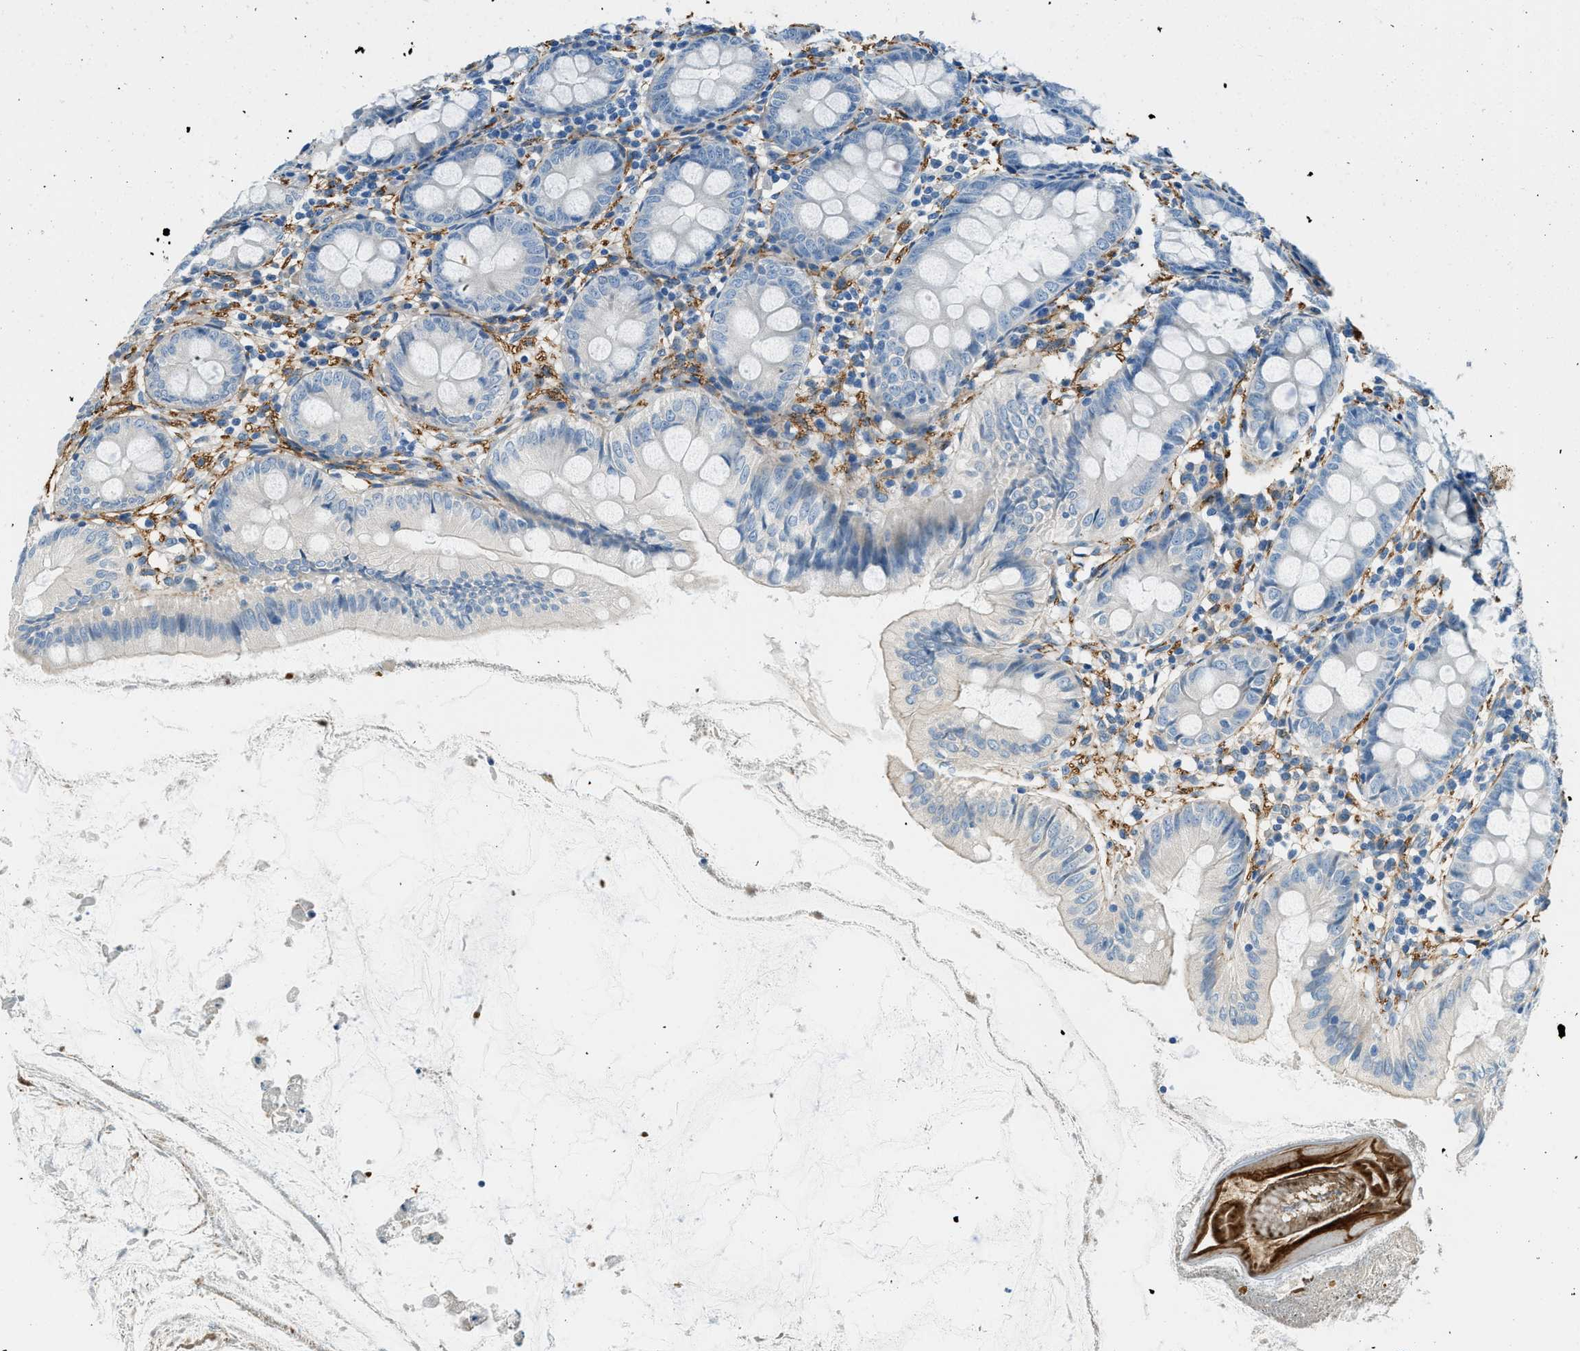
{"staining": {"intensity": "negative", "quantity": "none", "location": "none"}, "tissue": "appendix", "cell_type": "Glandular cells", "image_type": "normal", "snomed": [{"axis": "morphology", "description": "Normal tissue, NOS"}, {"axis": "topography", "description": "Appendix"}], "caption": "Immunohistochemical staining of unremarkable appendix exhibits no significant positivity in glandular cells.", "gene": "ZNF367", "patient": {"sex": "female", "age": 77}}